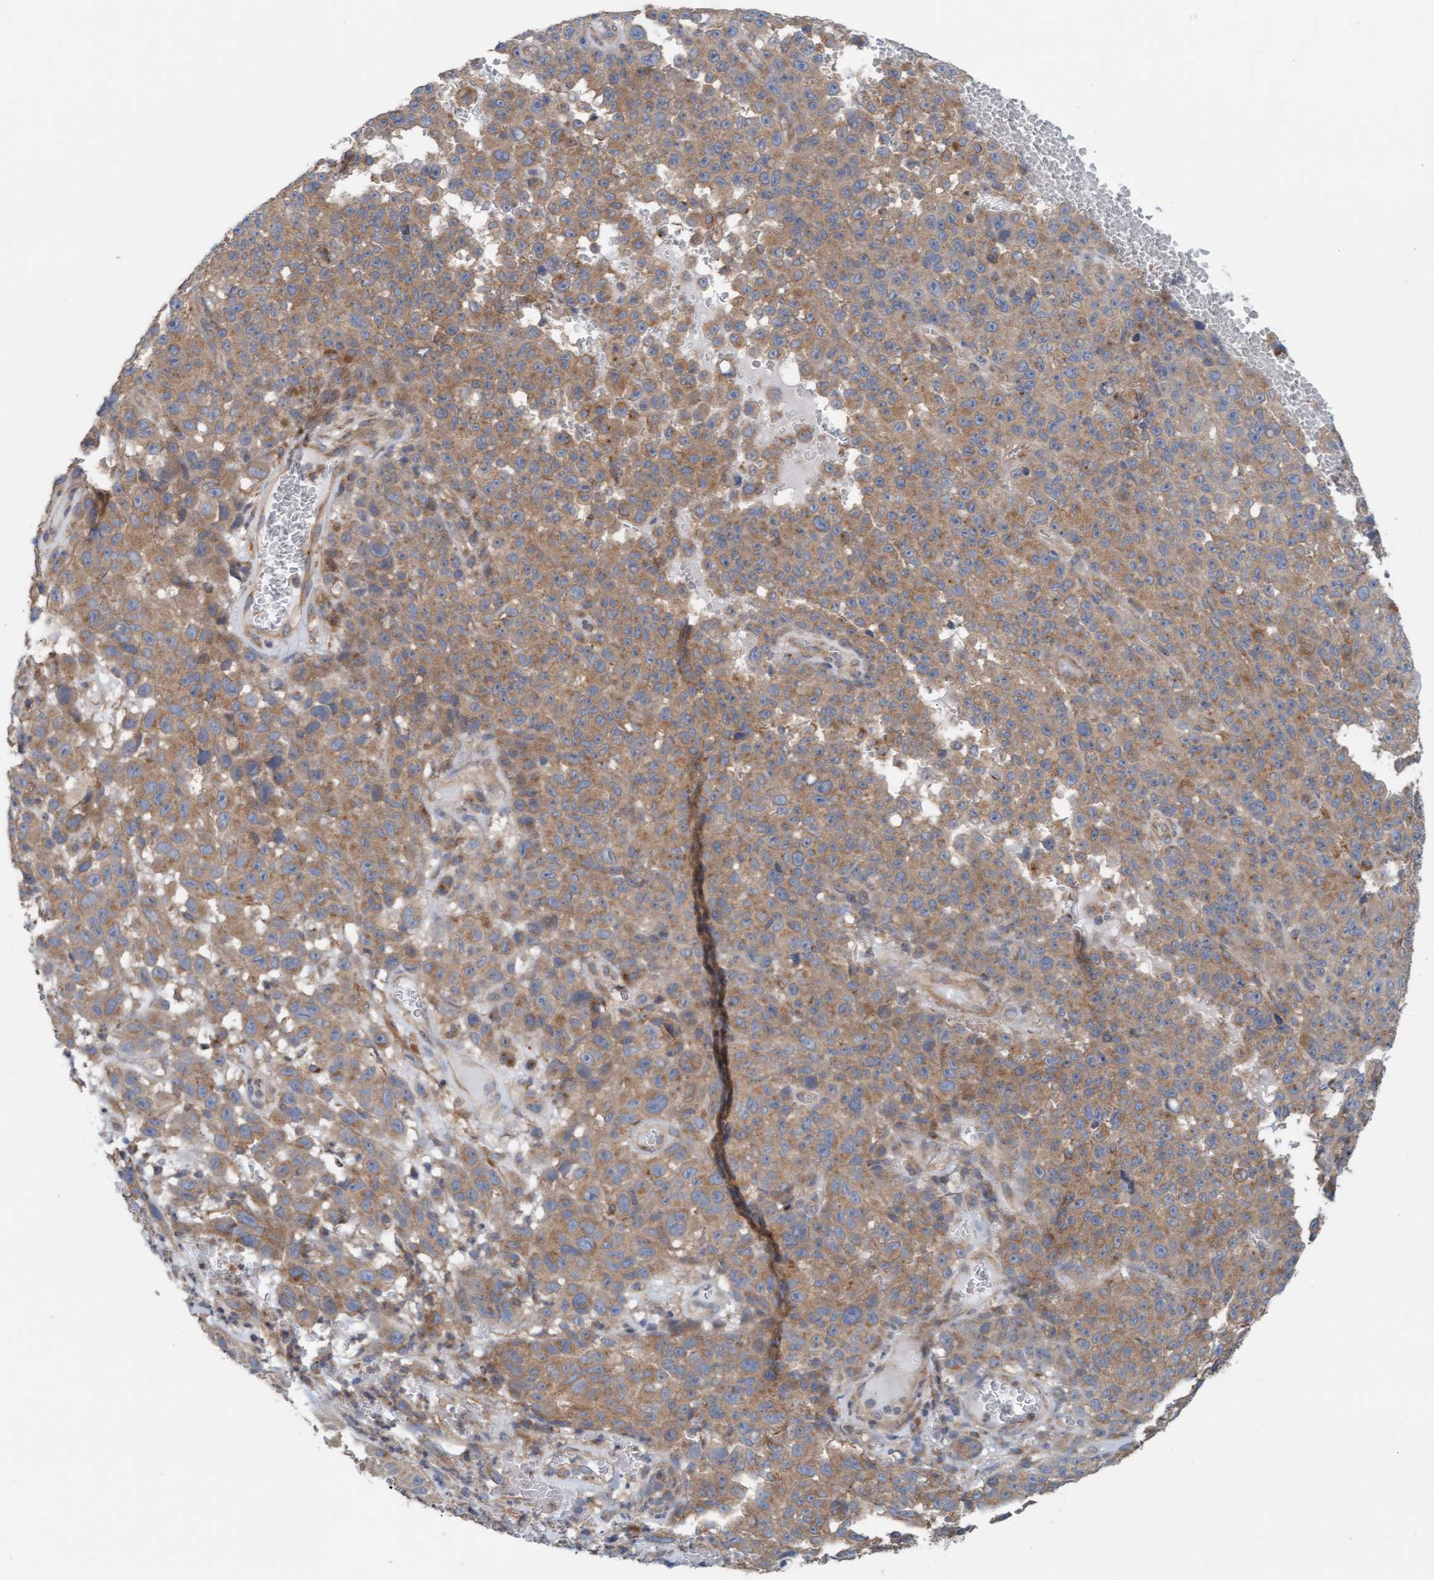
{"staining": {"intensity": "moderate", "quantity": ">75%", "location": "cytoplasmic/membranous"}, "tissue": "melanoma", "cell_type": "Tumor cells", "image_type": "cancer", "snomed": [{"axis": "morphology", "description": "Malignant melanoma, NOS"}, {"axis": "topography", "description": "Skin"}], "caption": "Immunohistochemical staining of human melanoma reveals medium levels of moderate cytoplasmic/membranous expression in about >75% of tumor cells. The staining is performed using DAB (3,3'-diaminobenzidine) brown chromogen to label protein expression. The nuclei are counter-stained blue using hematoxylin.", "gene": "UBAP1", "patient": {"sex": "female", "age": 82}}